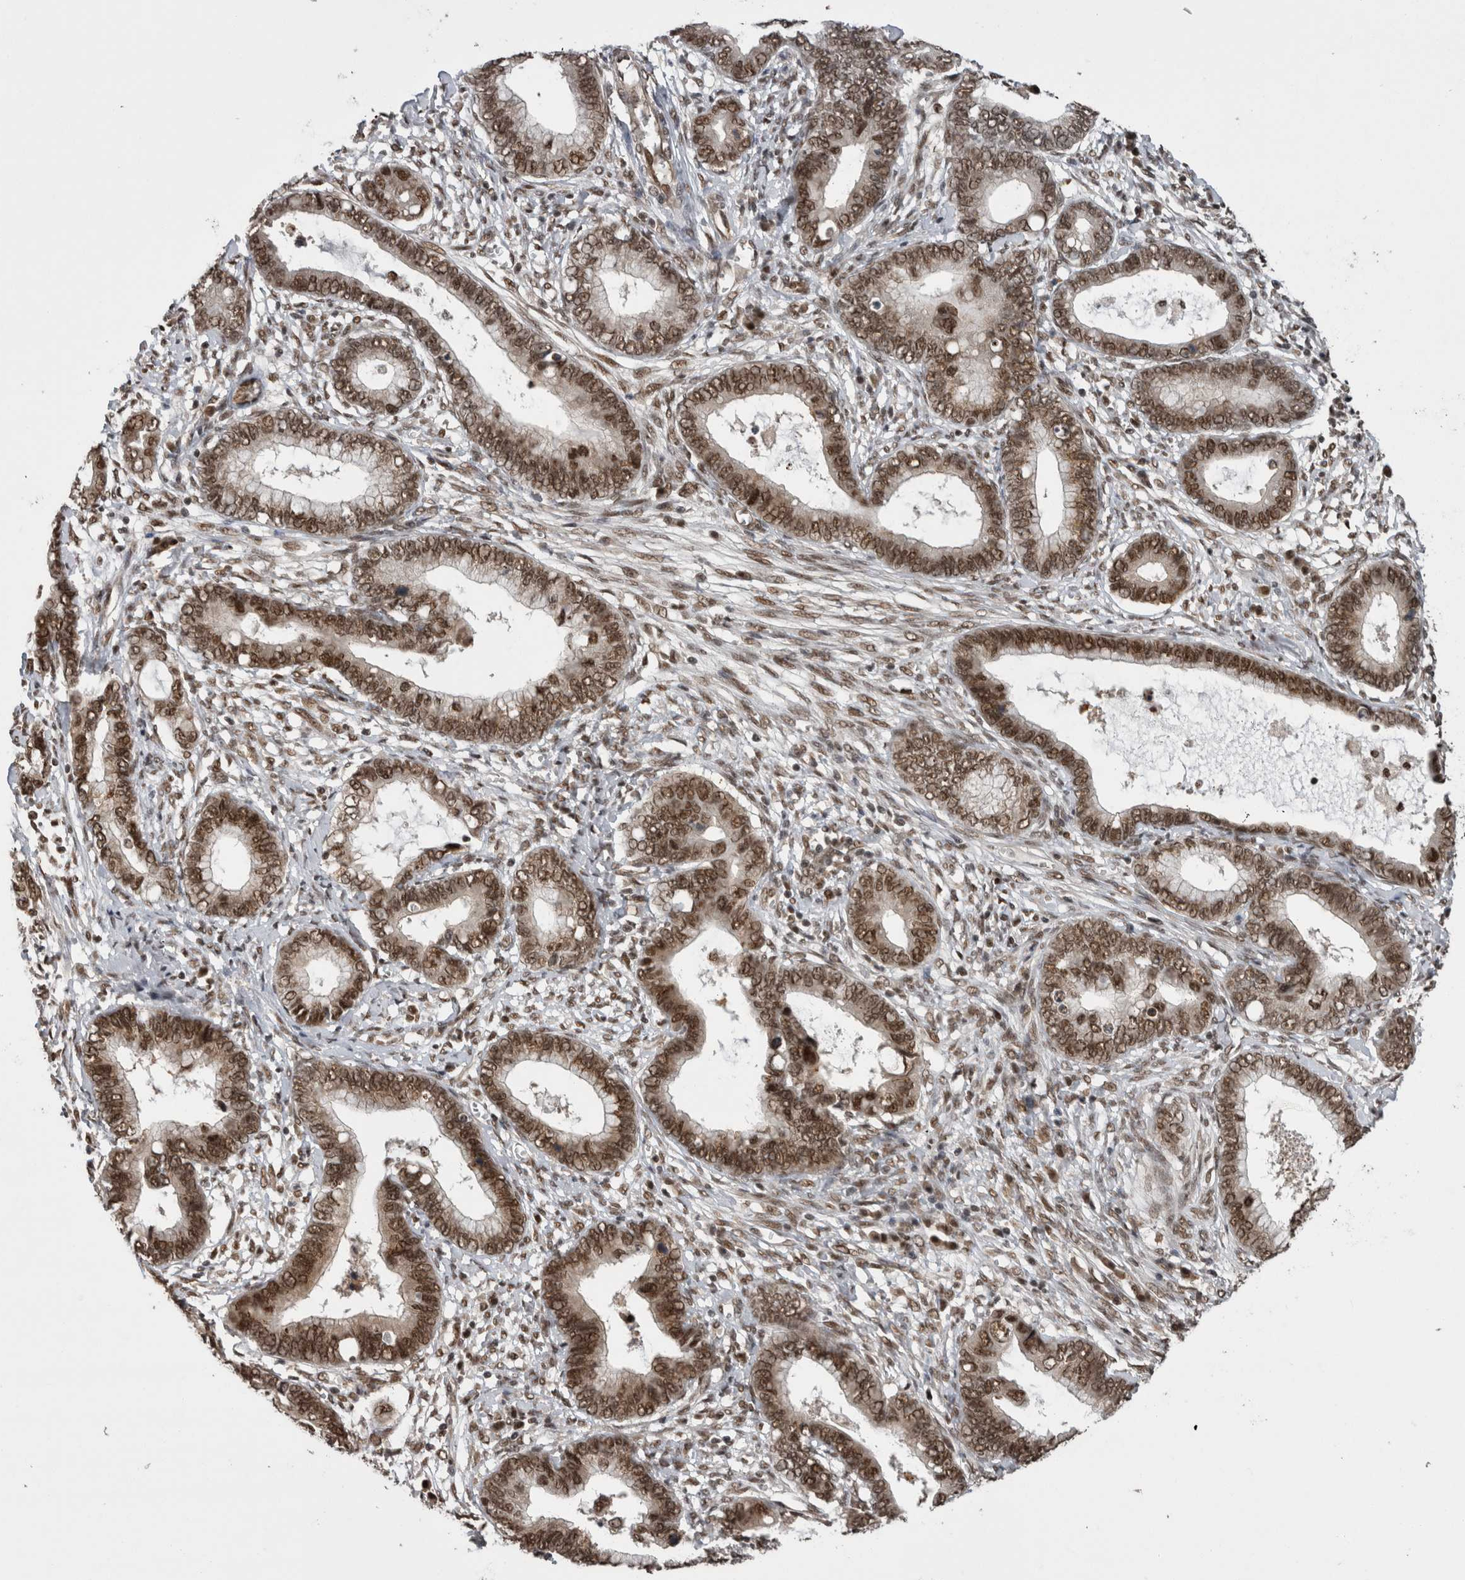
{"staining": {"intensity": "moderate", "quantity": ">75%", "location": "nuclear"}, "tissue": "cervical cancer", "cell_type": "Tumor cells", "image_type": "cancer", "snomed": [{"axis": "morphology", "description": "Adenocarcinoma, NOS"}, {"axis": "topography", "description": "Cervix"}], "caption": "Cervical adenocarcinoma tissue reveals moderate nuclear expression in about >75% of tumor cells, visualized by immunohistochemistry.", "gene": "CPSF2", "patient": {"sex": "female", "age": 44}}